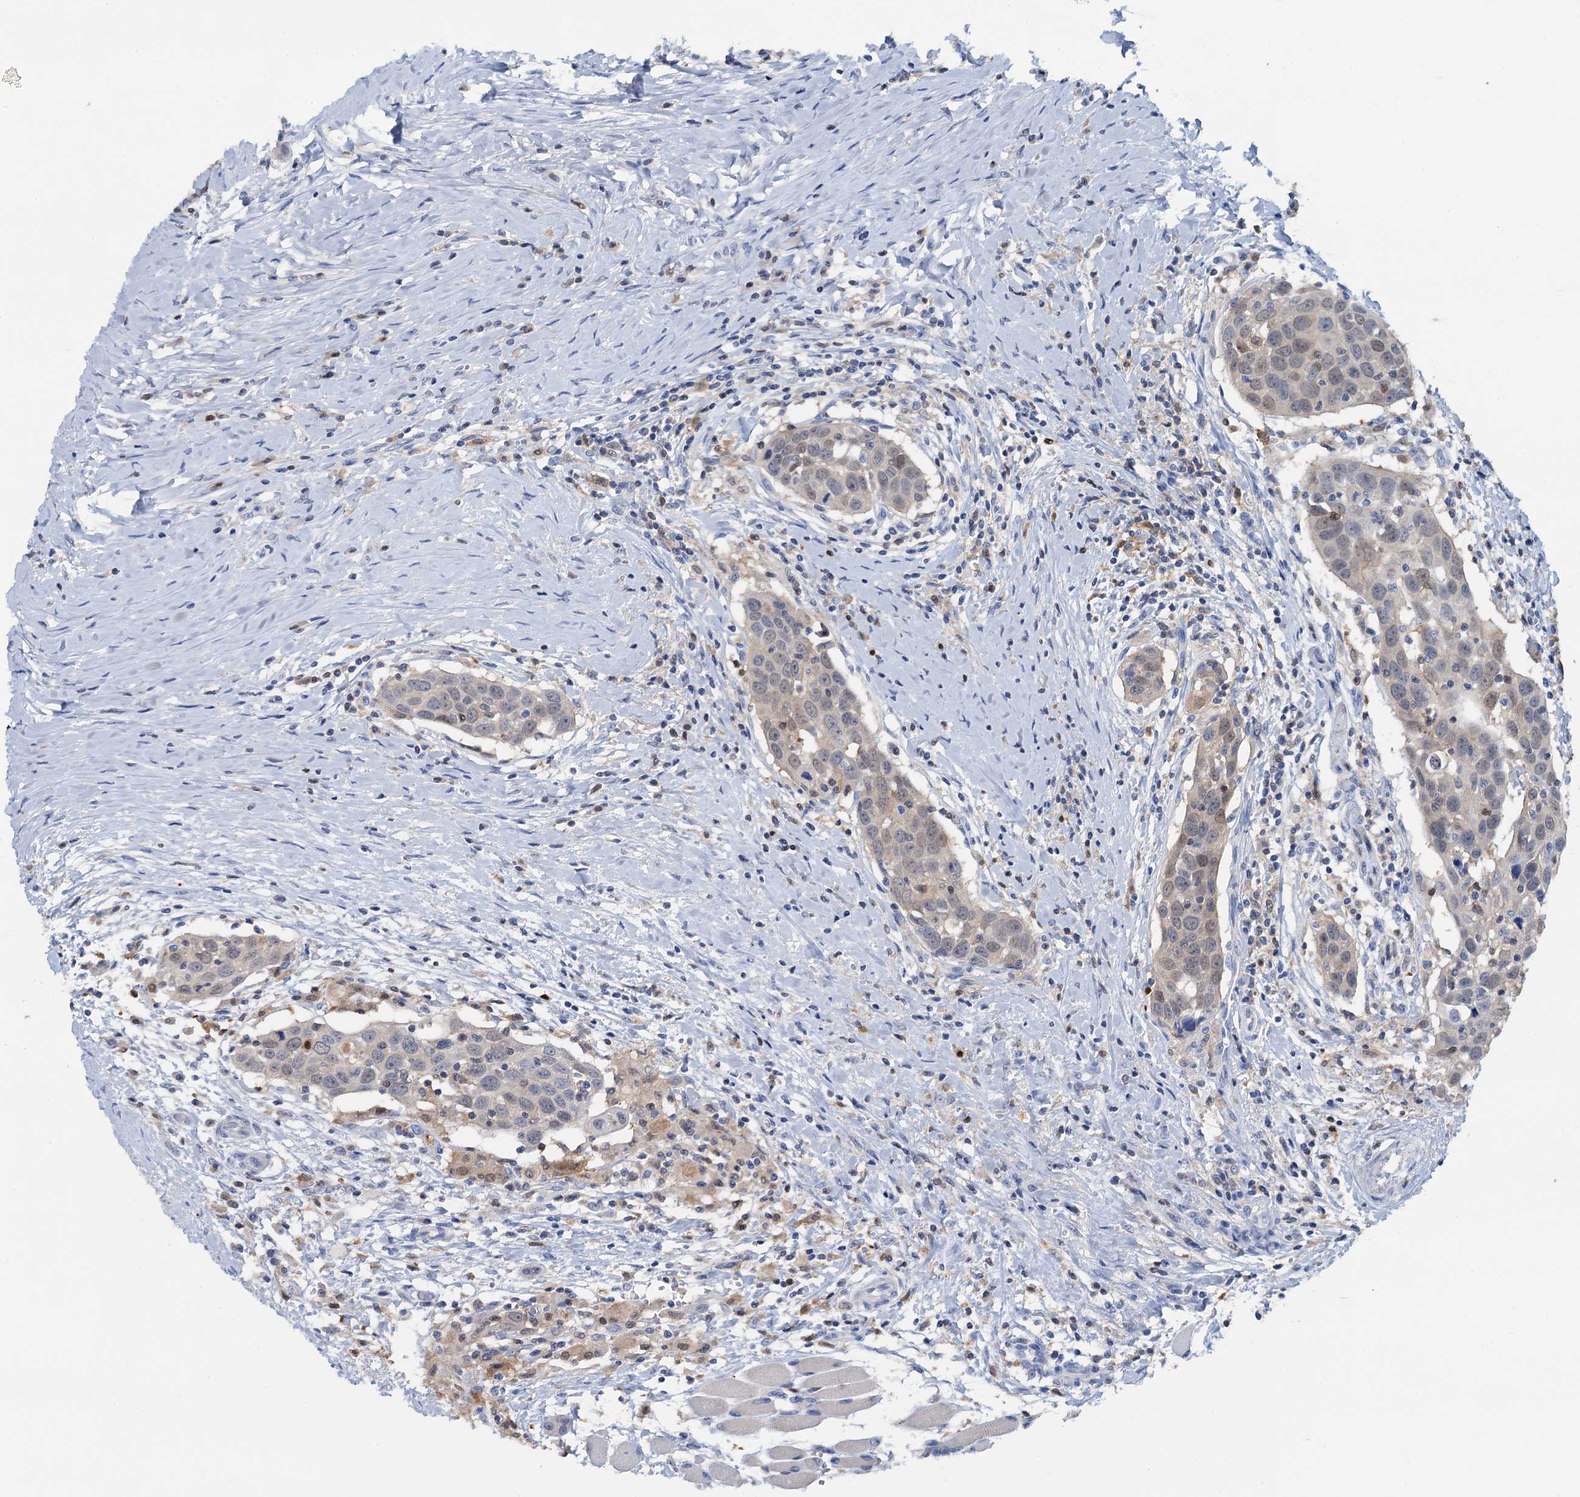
{"staining": {"intensity": "negative", "quantity": "none", "location": "none"}, "tissue": "head and neck cancer", "cell_type": "Tumor cells", "image_type": "cancer", "snomed": [{"axis": "morphology", "description": "Squamous cell carcinoma, NOS"}, {"axis": "topography", "description": "Oral tissue"}, {"axis": "topography", "description": "Head-Neck"}], "caption": "This is an immunohistochemistry photomicrograph of head and neck cancer. There is no positivity in tumor cells.", "gene": "FAH", "patient": {"sex": "female", "age": 50}}